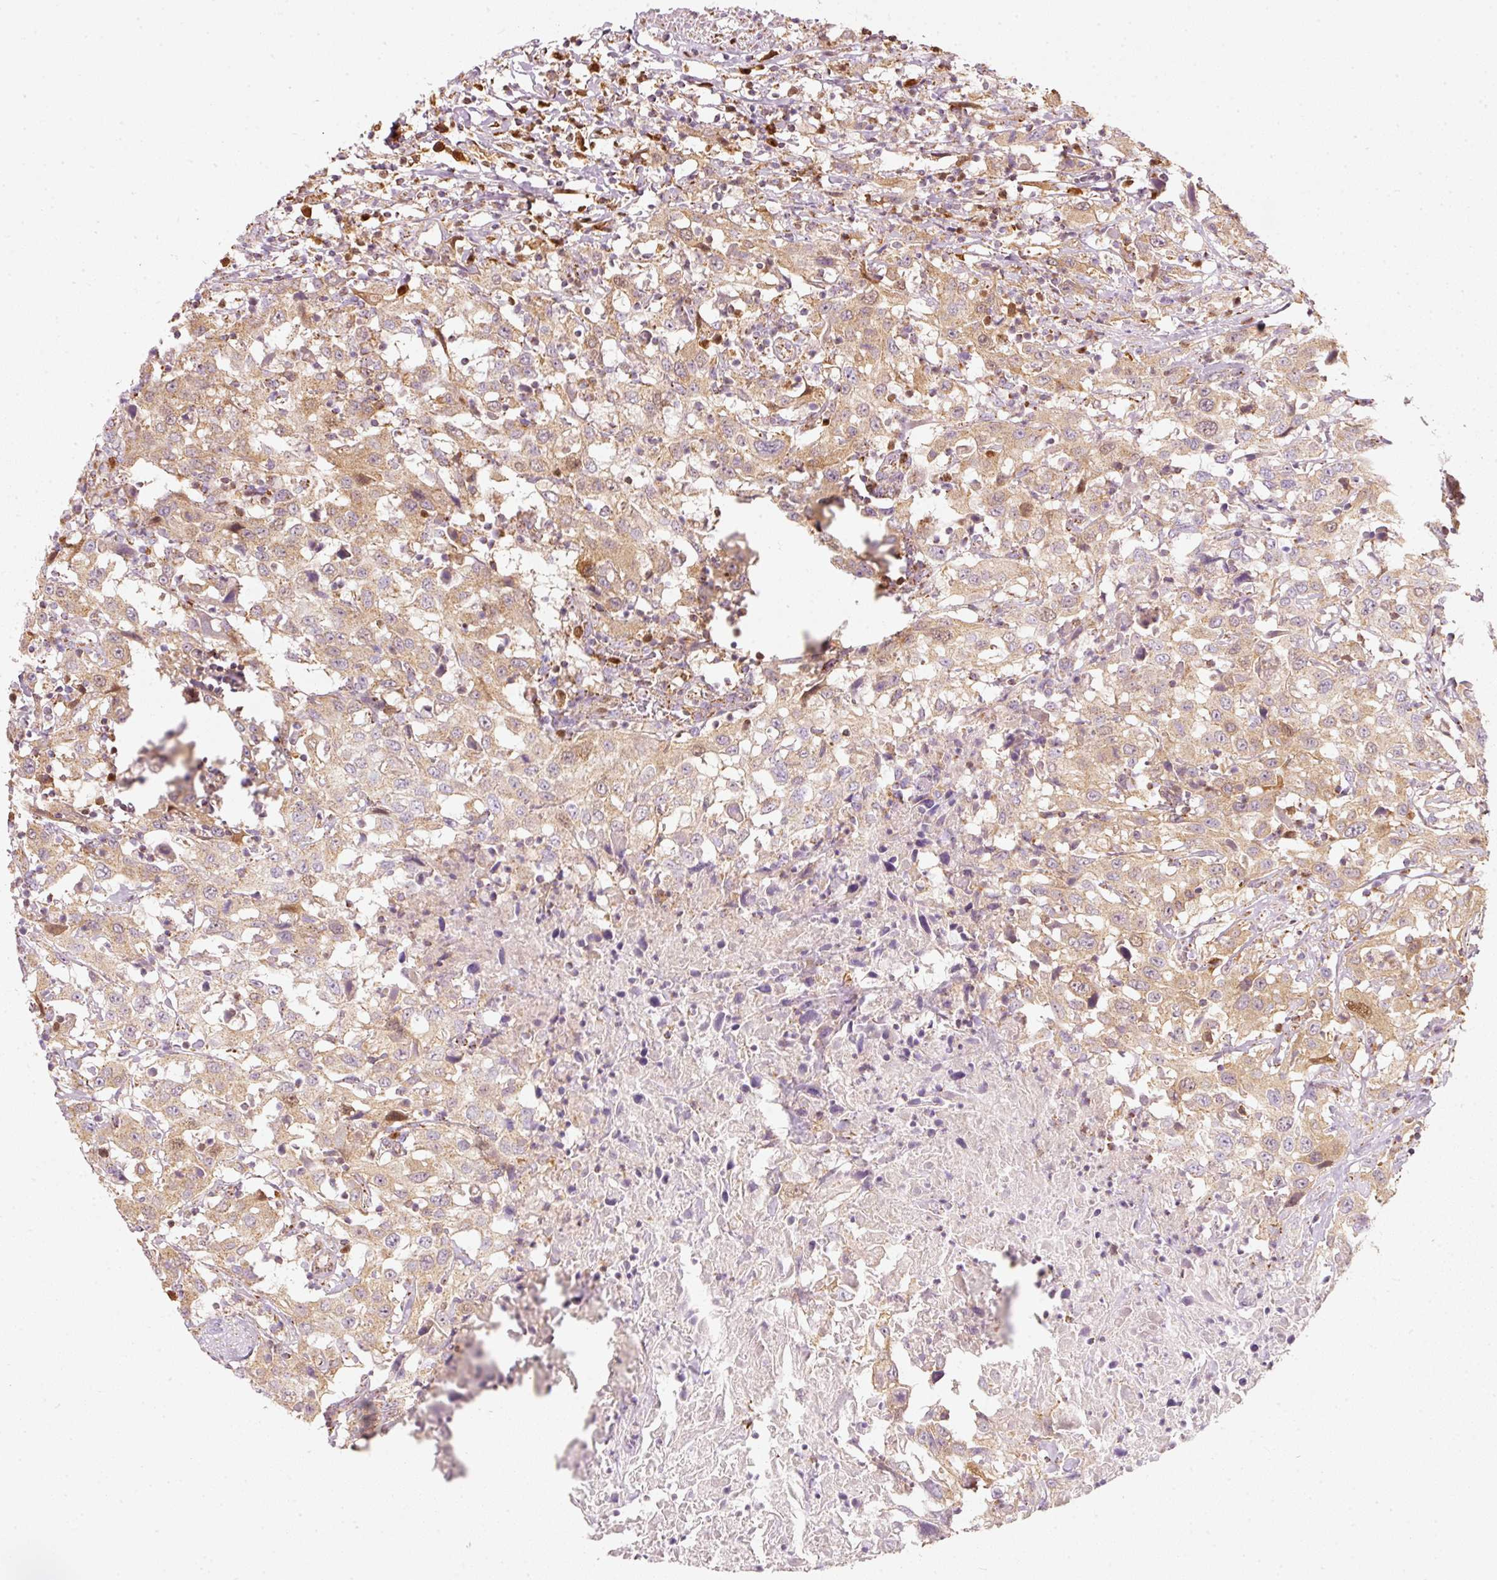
{"staining": {"intensity": "moderate", "quantity": ">75%", "location": "cytoplasmic/membranous,nuclear"}, "tissue": "urothelial cancer", "cell_type": "Tumor cells", "image_type": "cancer", "snomed": [{"axis": "morphology", "description": "Urothelial carcinoma, High grade"}, {"axis": "topography", "description": "Urinary bladder"}], "caption": "Protein staining of urothelial carcinoma (high-grade) tissue reveals moderate cytoplasmic/membranous and nuclear expression in about >75% of tumor cells.", "gene": "DUT", "patient": {"sex": "male", "age": 61}}